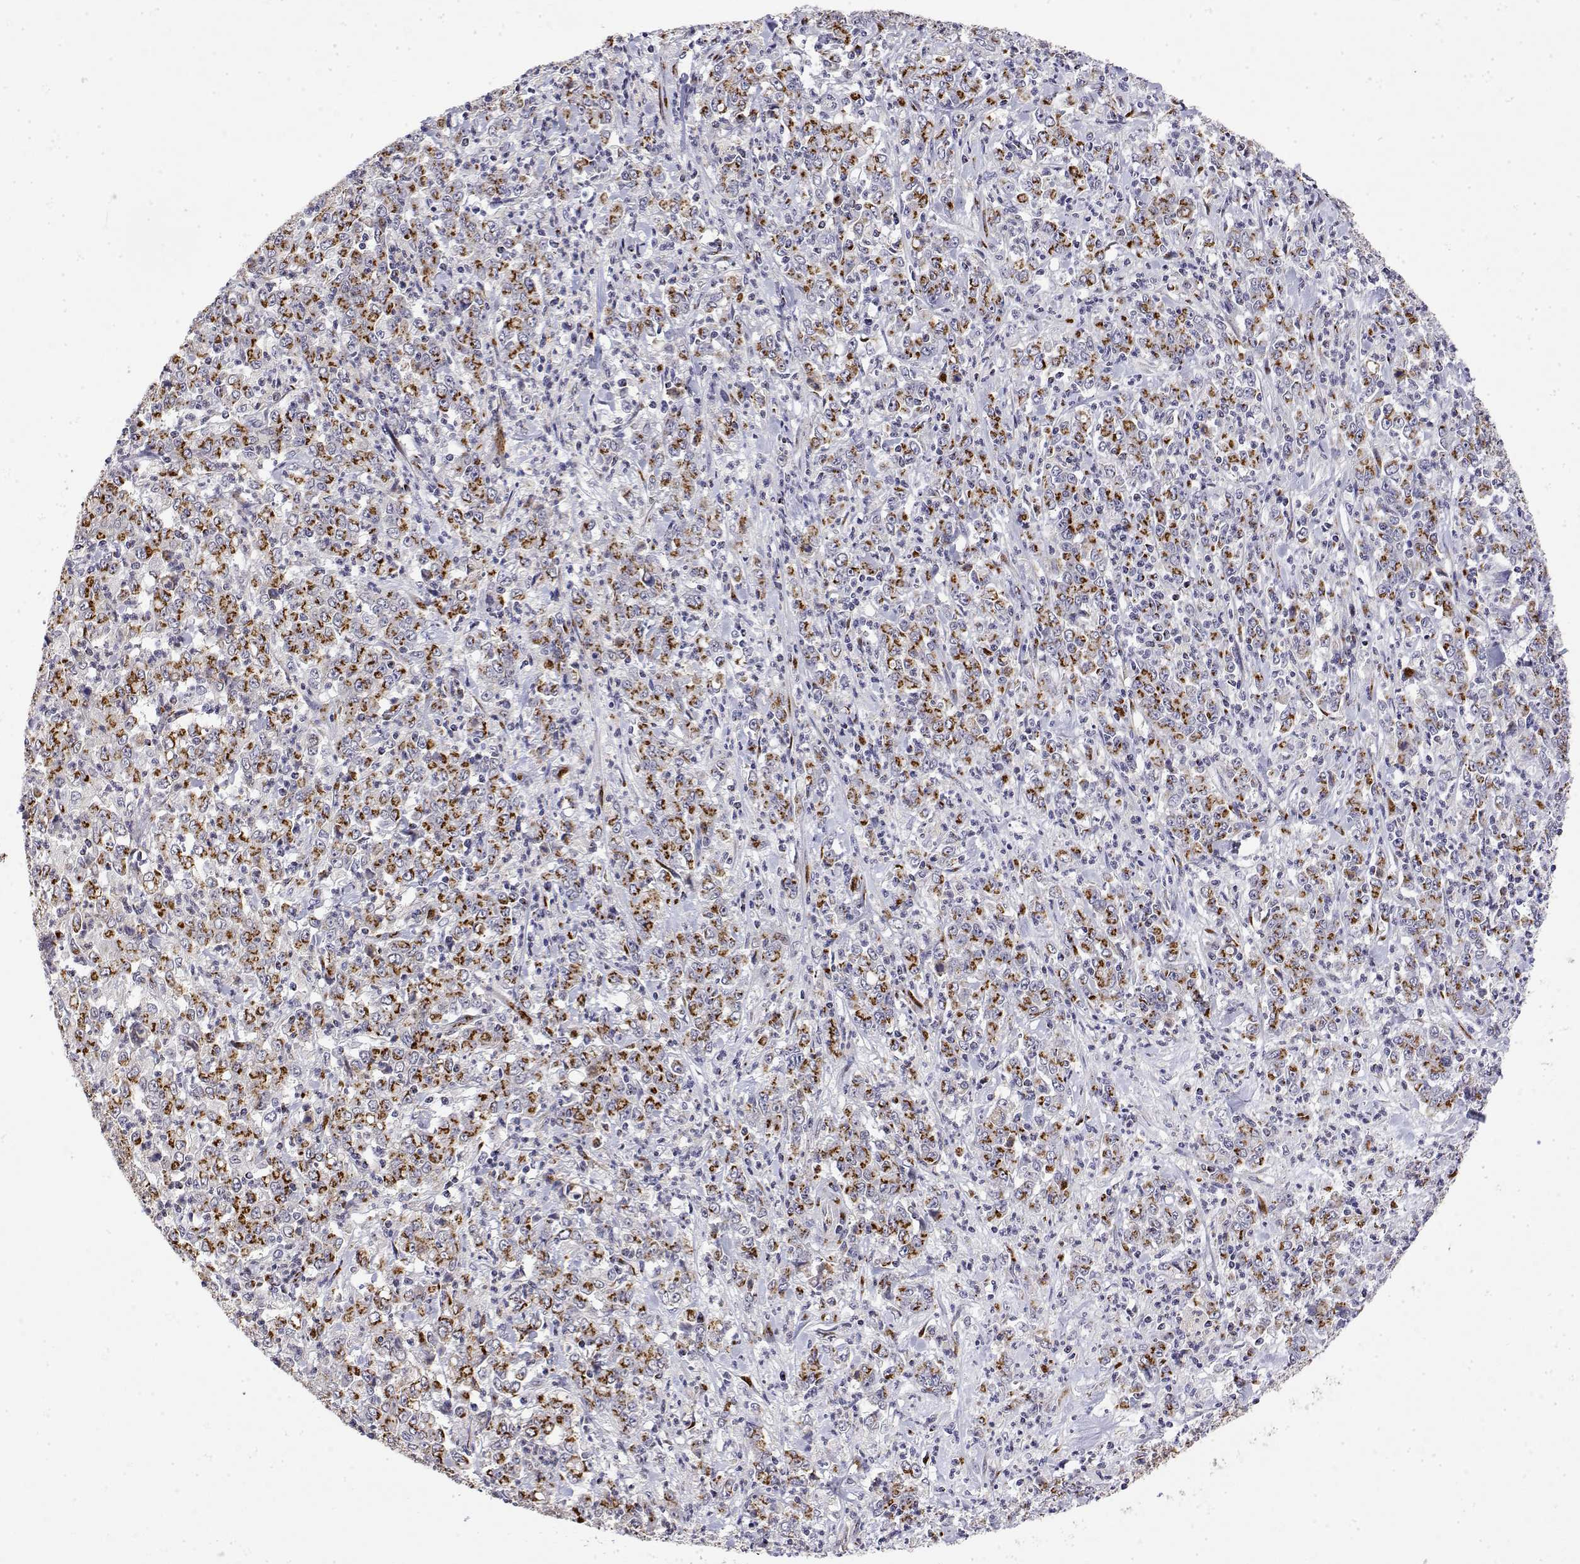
{"staining": {"intensity": "strong", "quantity": "25%-75%", "location": "cytoplasmic/membranous"}, "tissue": "stomach cancer", "cell_type": "Tumor cells", "image_type": "cancer", "snomed": [{"axis": "morphology", "description": "Adenocarcinoma, NOS"}, {"axis": "topography", "description": "Stomach, lower"}], "caption": "Tumor cells show high levels of strong cytoplasmic/membranous staining in approximately 25%-75% of cells in human stomach cancer (adenocarcinoma).", "gene": "YIPF3", "patient": {"sex": "female", "age": 71}}